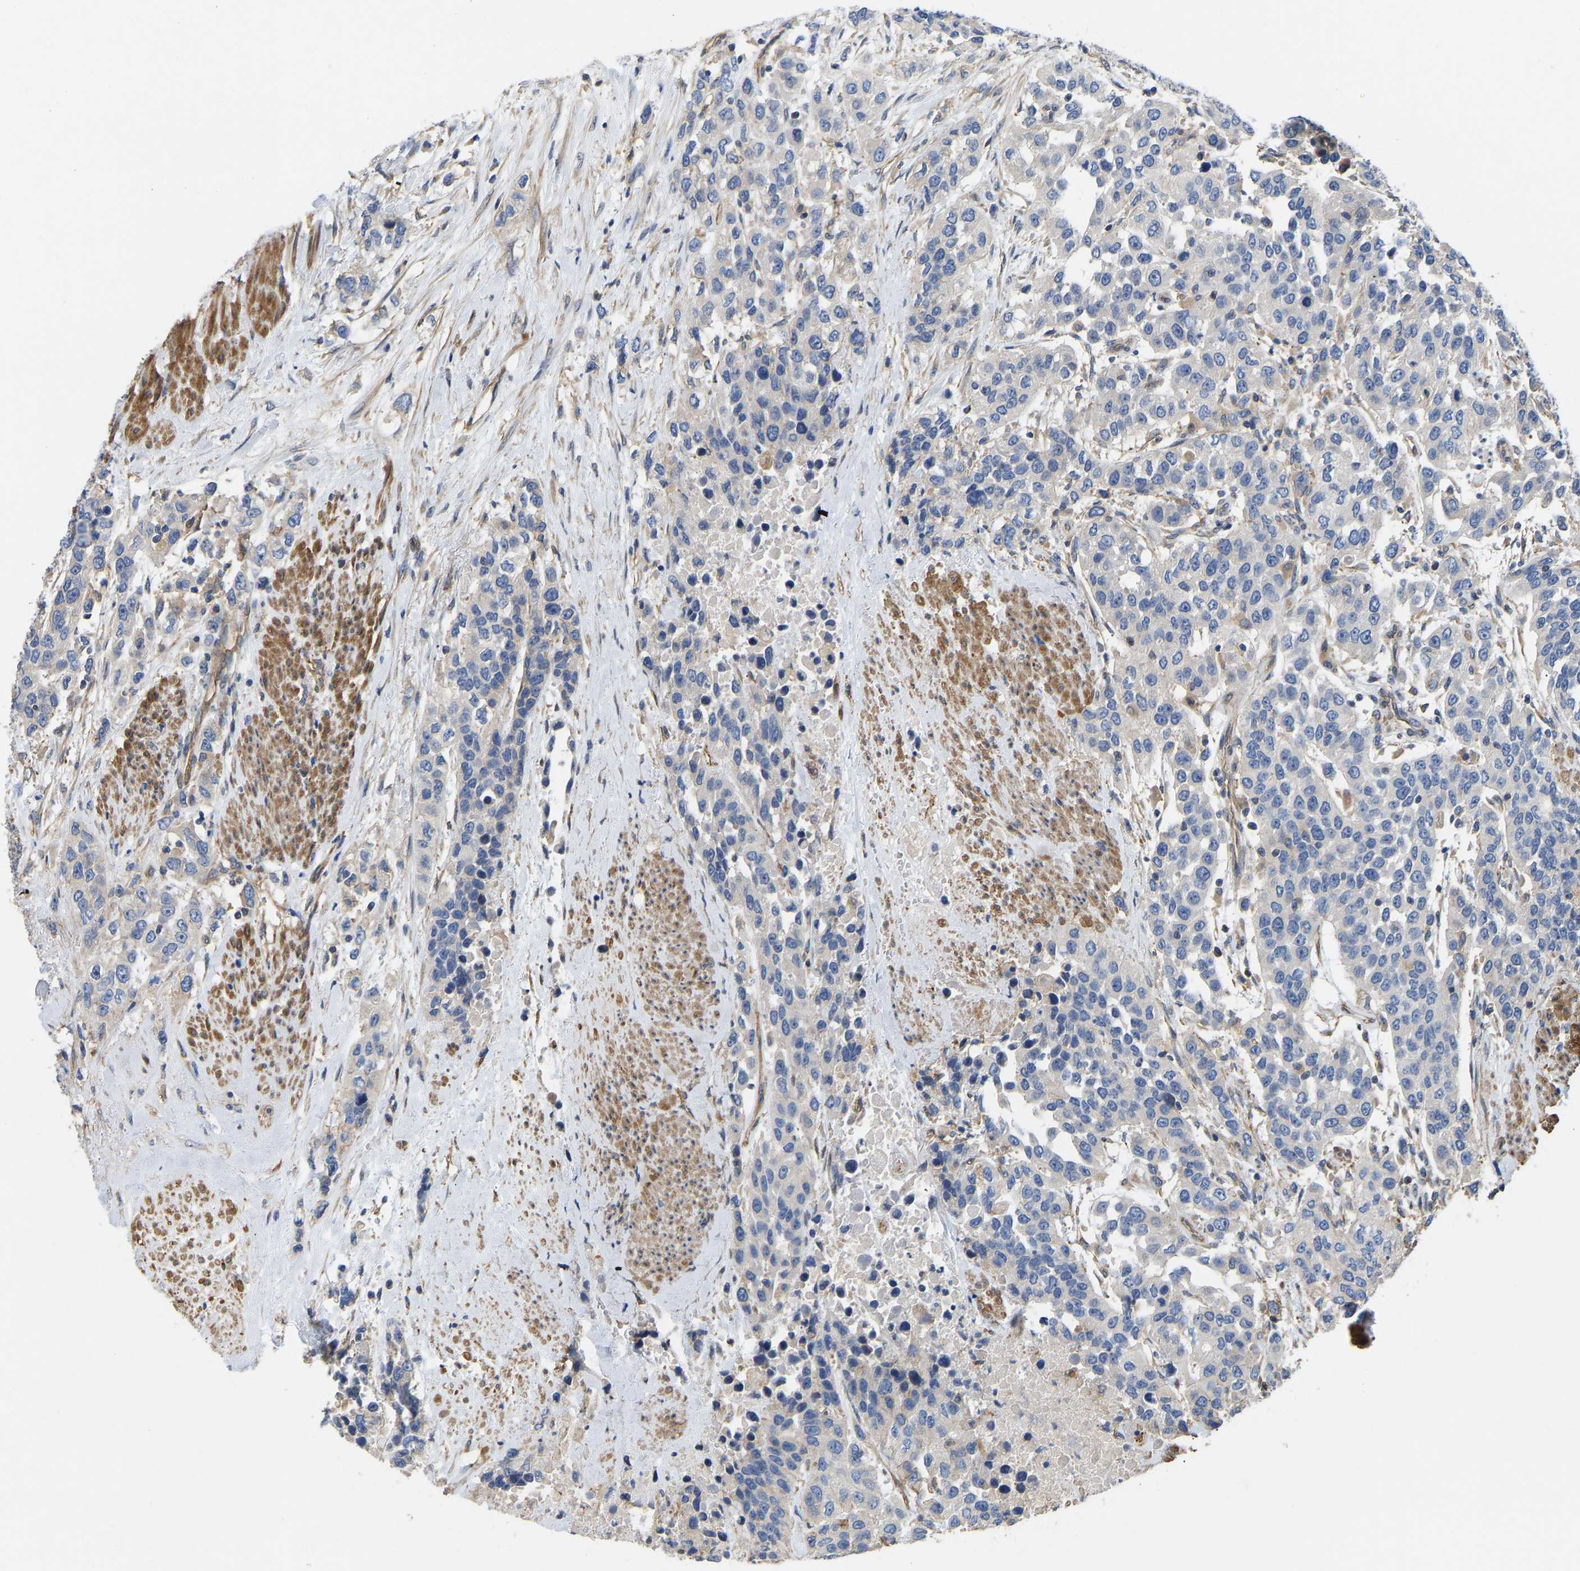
{"staining": {"intensity": "negative", "quantity": "none", "location": "none"}, "tissue": "urothelial cancer", "cell_type": "Tumor cells", "image_type": "cancer", "snomed": [{"axis": "morphology", "description": "Urothelial carcinoma, High grade"}, {"axis": "topography", "description": "Urinary bladder"}], "caption": "High magnification brightfield microscopy of urothelial cancer stained with DAB (3,3'-diaminobenzidine) (brown) and counterstained with hematoxylin (blue): tumor cells show no significant staining.", "gene": "ELMO2", "patient": {"sex": "female", "age": 80}}